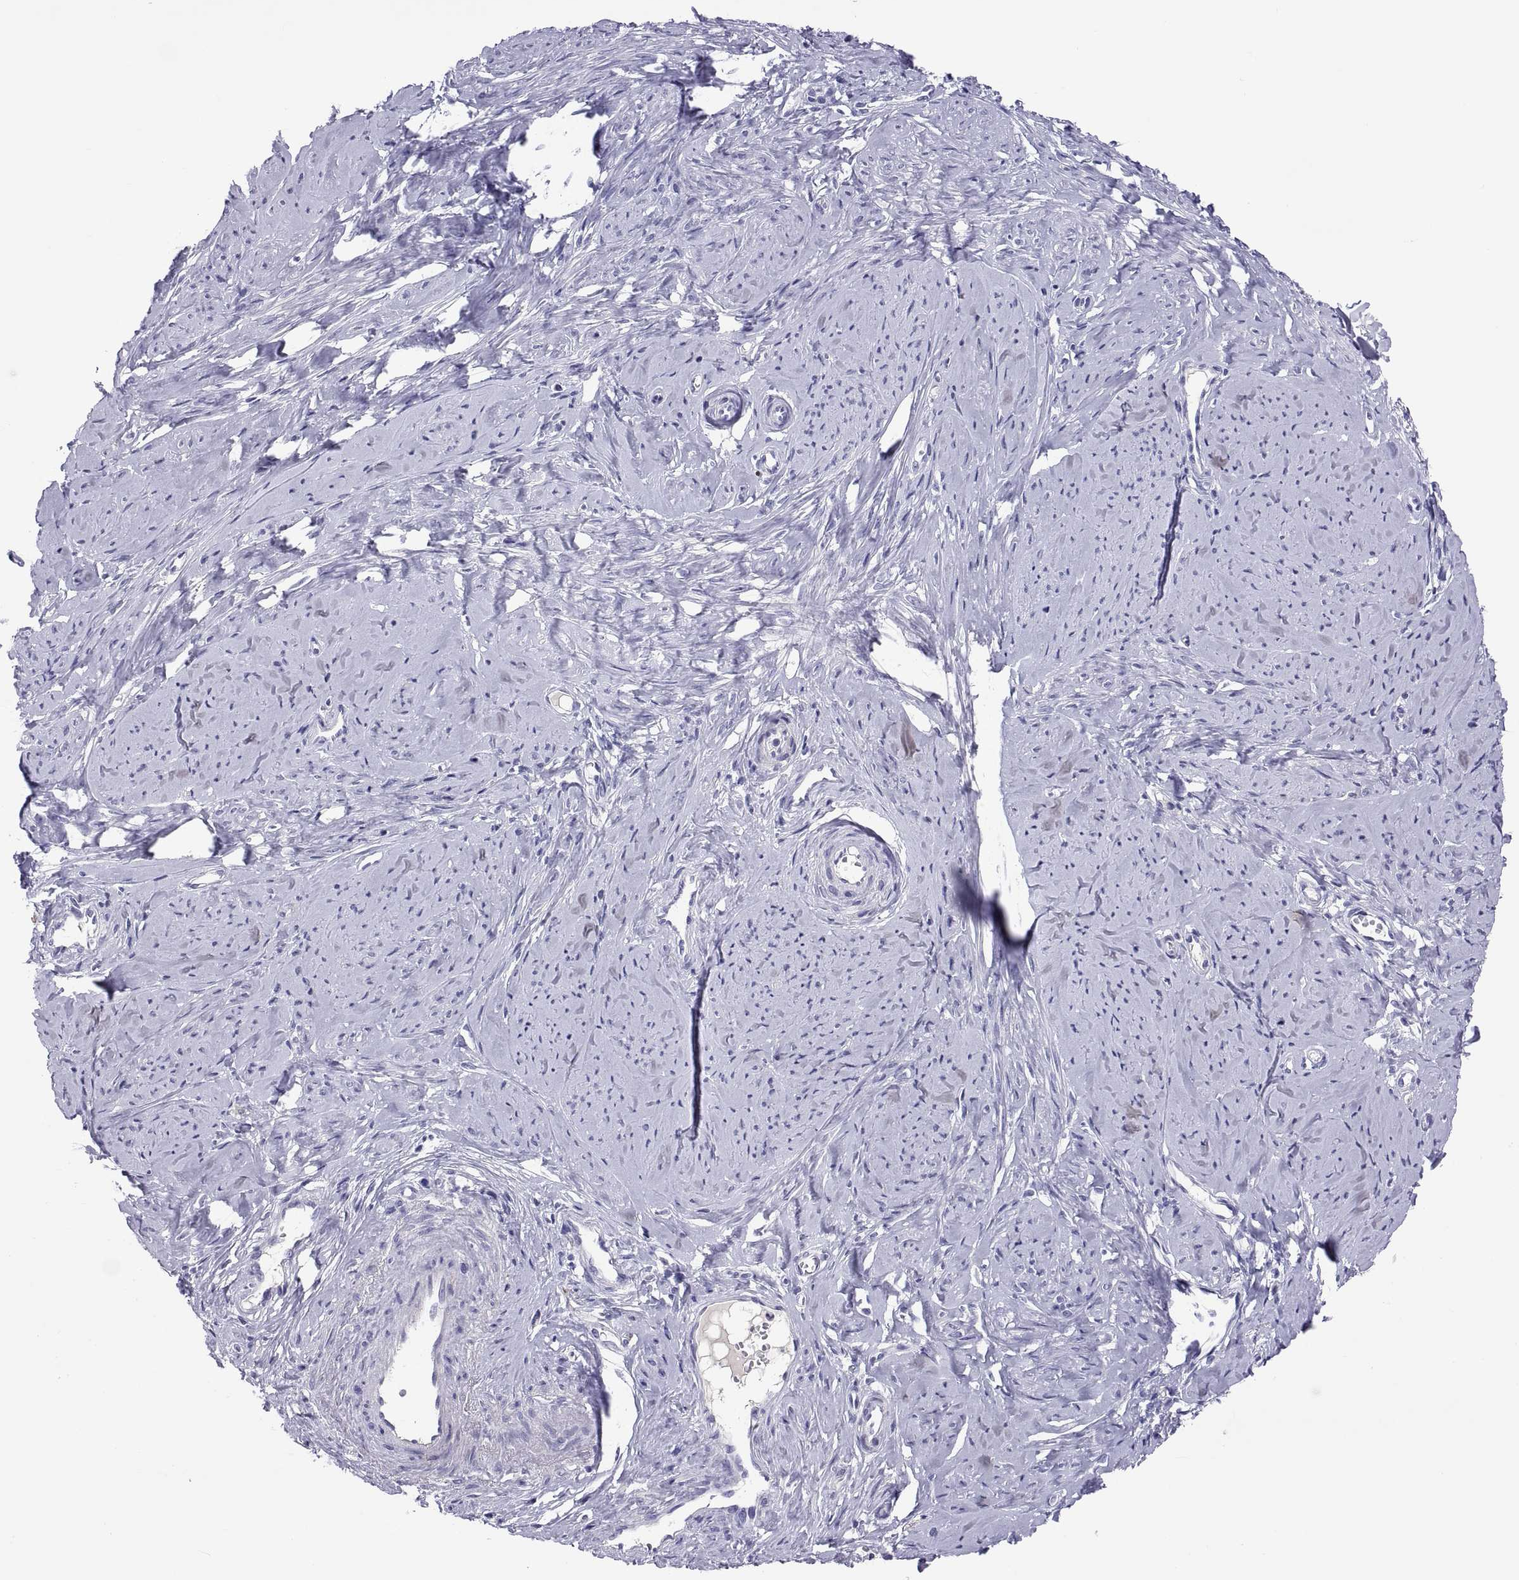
{"staining": {"intensity": "moderate", "quantity": "<25%", "location": "cytoplasmic/membranous"}, "tissue": "smooth muscle", "cell_type": "Smooth muscle cells", "image_type": "normal", "snomed": [{"axis": "morphology", "description": "Normal tissue, NOS"}, {"axis": "topography", "description": "Smooth muscle"}], "caption": "DAB (3,3'-diaminobenzidine) immunohistochemical staining of benign smooth muscle reveals moderate cytoplasmic/membranous protein expression in approximately <25% of smooth muscle cells.", "gene": "CHCT1", "patient": {"sex": "female", "age": 48}}